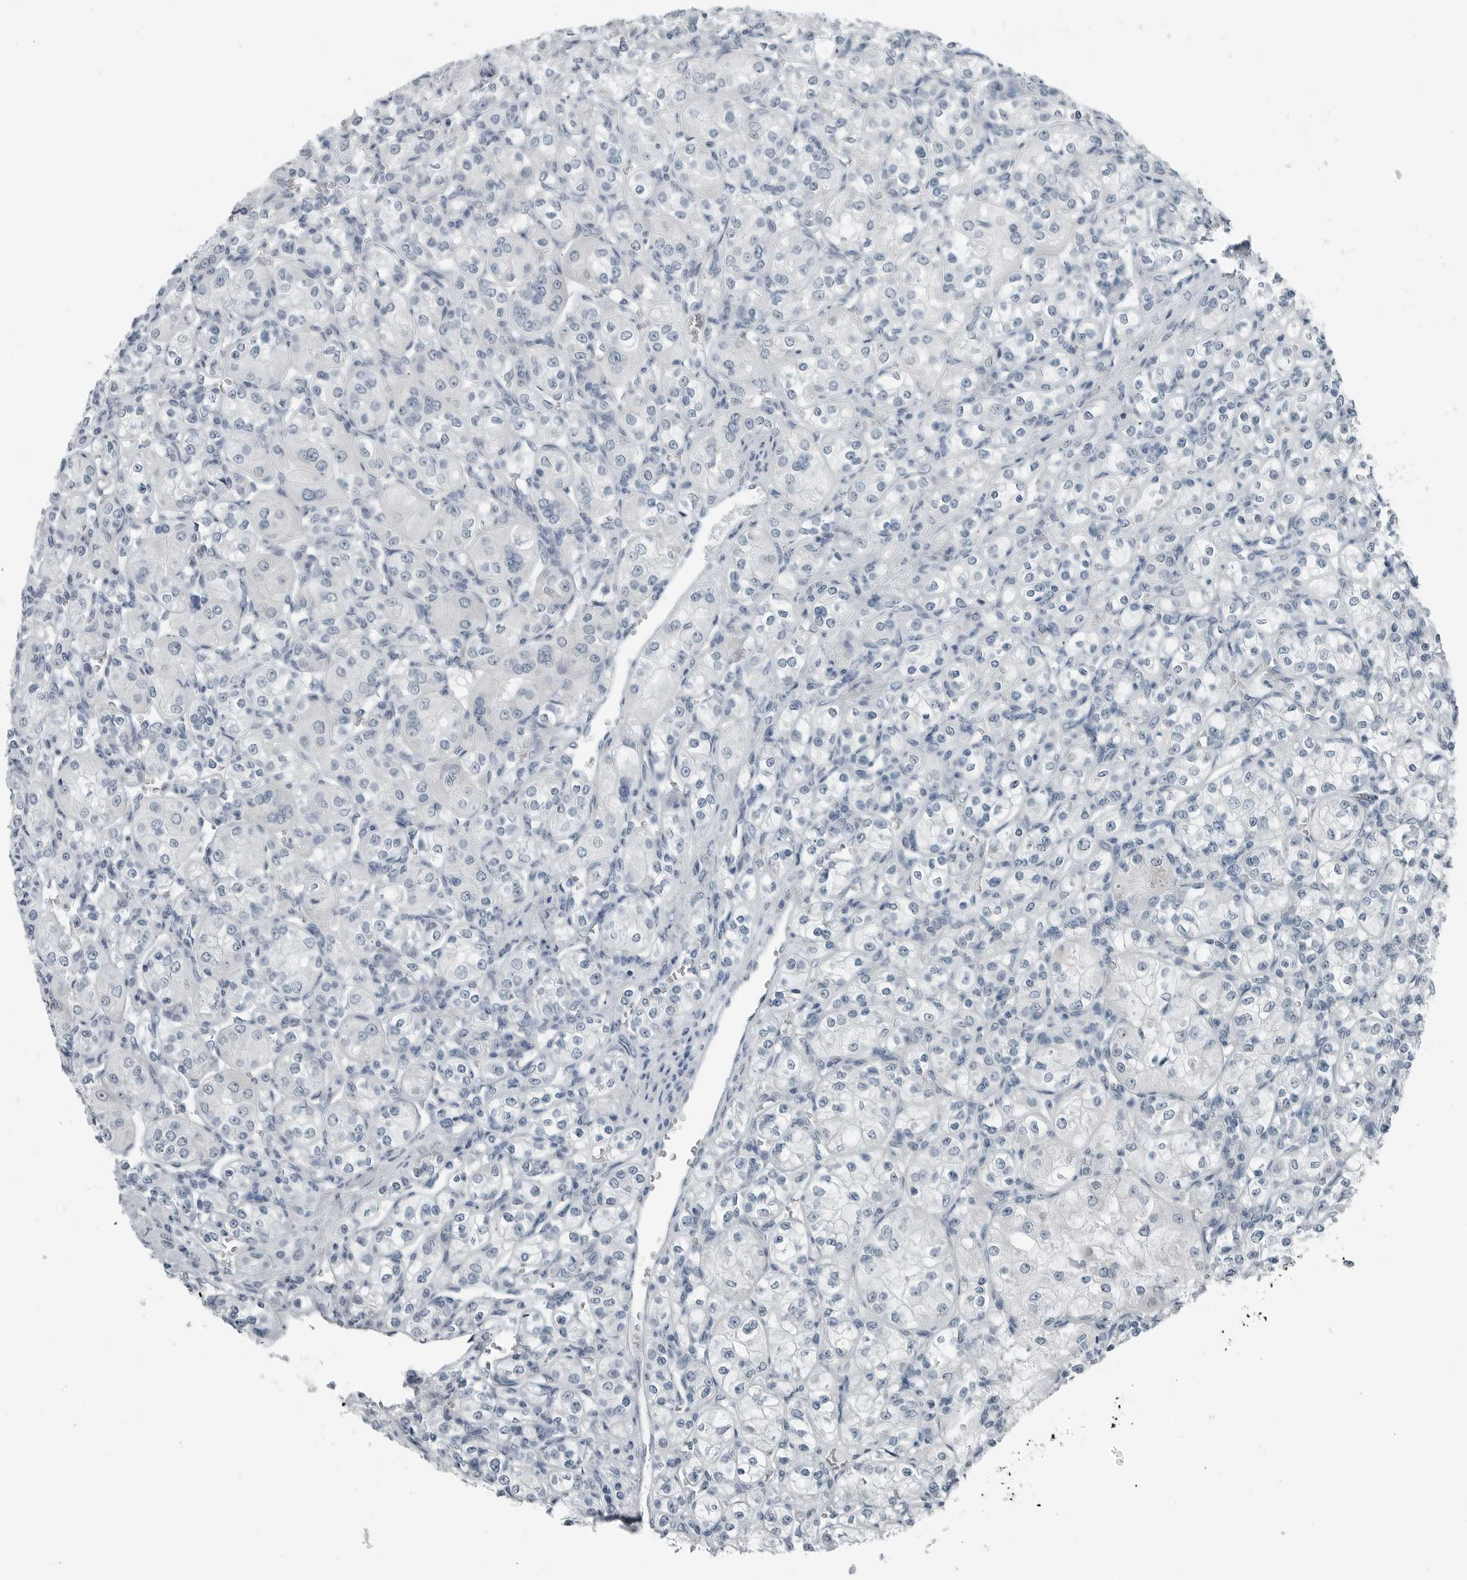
{"staining": {"intensity": "negative", "quantity": "none", "location": "none"}, "tissue": "renal cancer", "cell_type": "Tumor cells", "image_type": "cancer", "snomed": [{"axis": "morphology", "description": "Adenocarcinoma, NOS"}, {"axis": "topography", "description": "Kidney"}], "caption": "Immunohistochemistry (IHC) histopathology image of human renal cancer (adenocarcinoma) stained for a protein (brown), which reveals no staining in tumor cells.", "gene": "ZPBP2", "patient": {"sex": "male", "age": 77}}